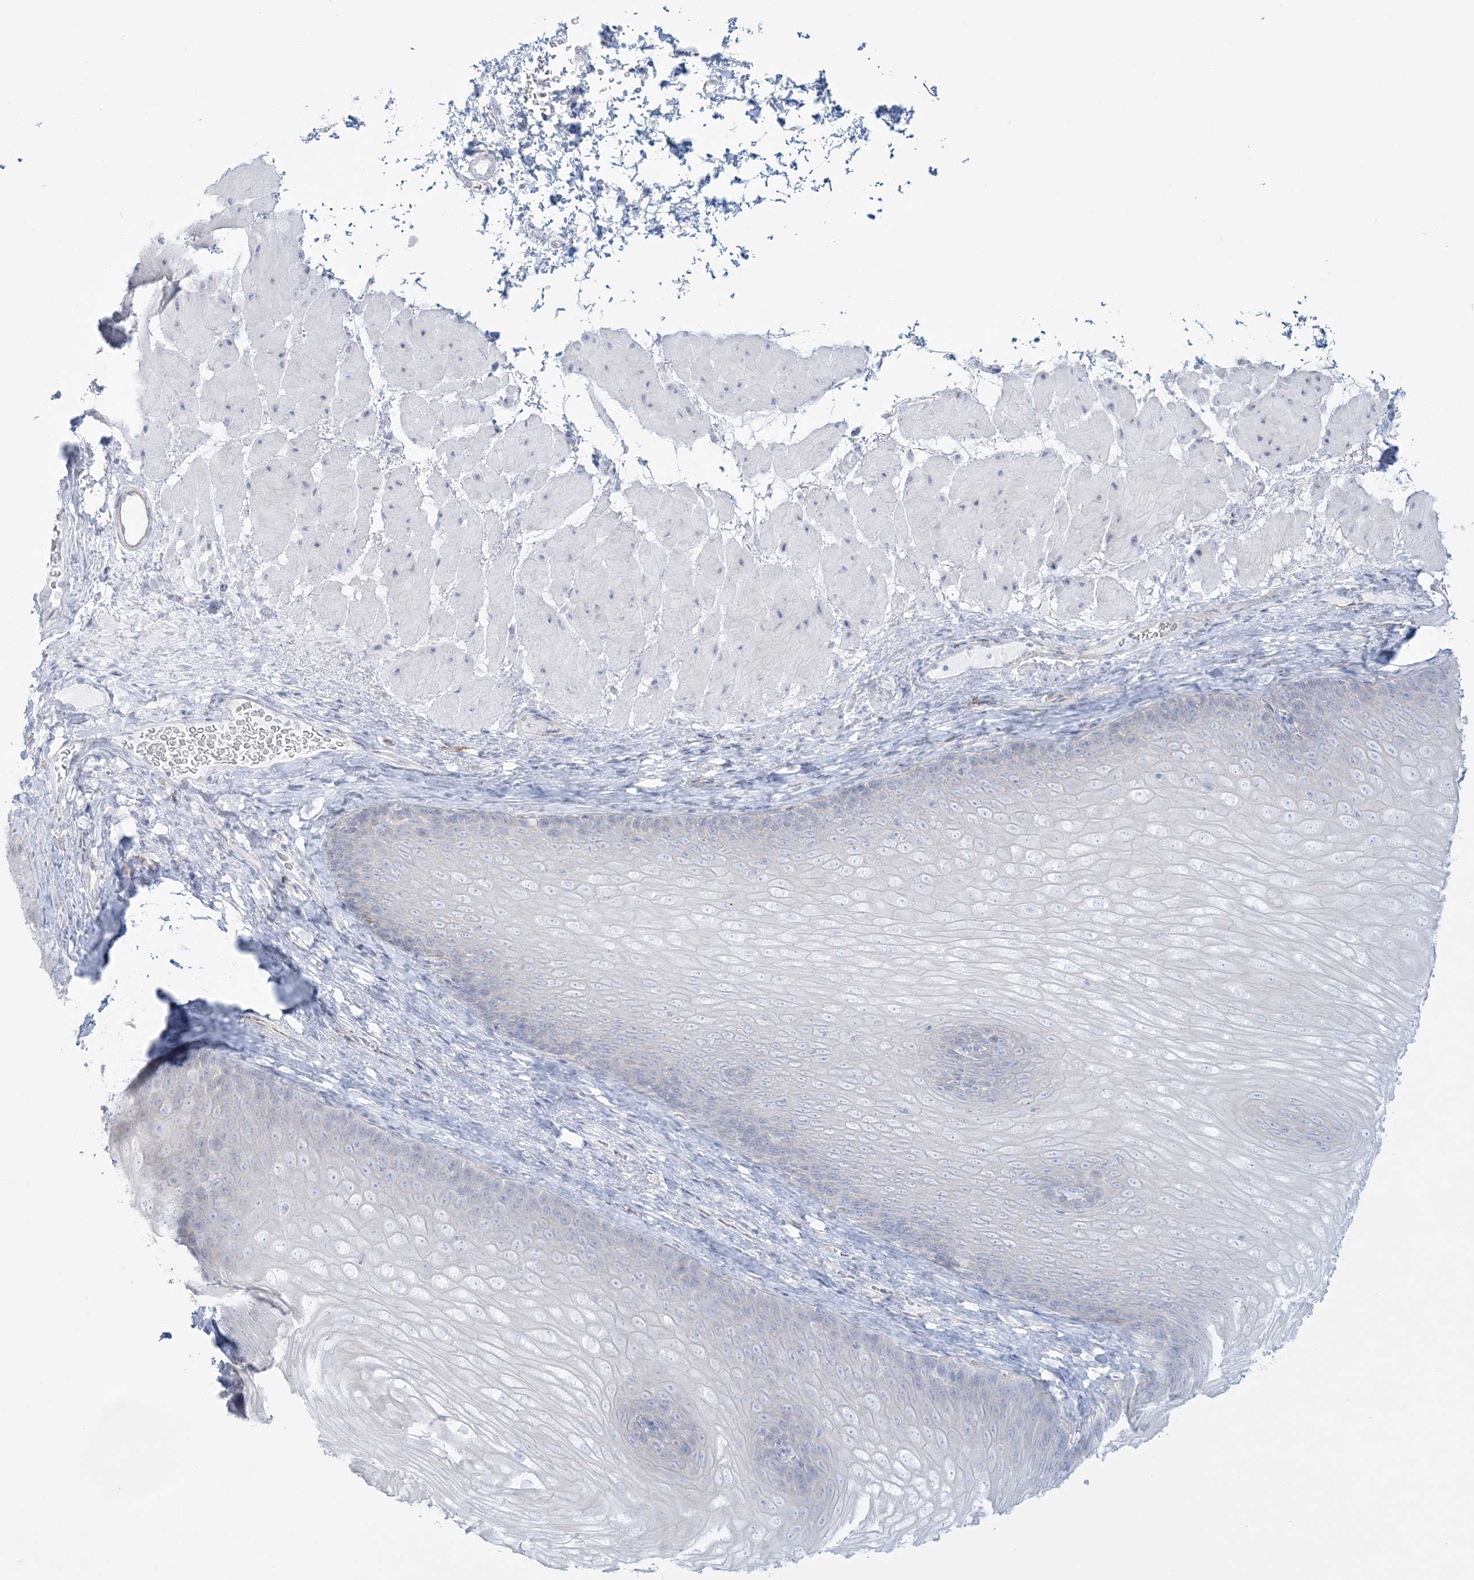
{"staining": {"intensity": "negative", "quantity": "none", "location": "none"}, "tissue": "esophagus", "cell_type": "Squamous epithelial cells", "image_type": "normal", "snomed": [{"axis": "morphology", "description": "Normal tissue, NOS"}, {"axis": "topography", "description": "Esophagus"}], "caption": "A micrograph of human esophagus is negative for staining in squamous epithelial cells. (DAB (3,3'-diaminobenzidine) immunohistochemistry (IHC) visualized using brightfield microscopy, high magnification).", "gene": "ADGB", "patient": {"sex": "female", "age": 66}}